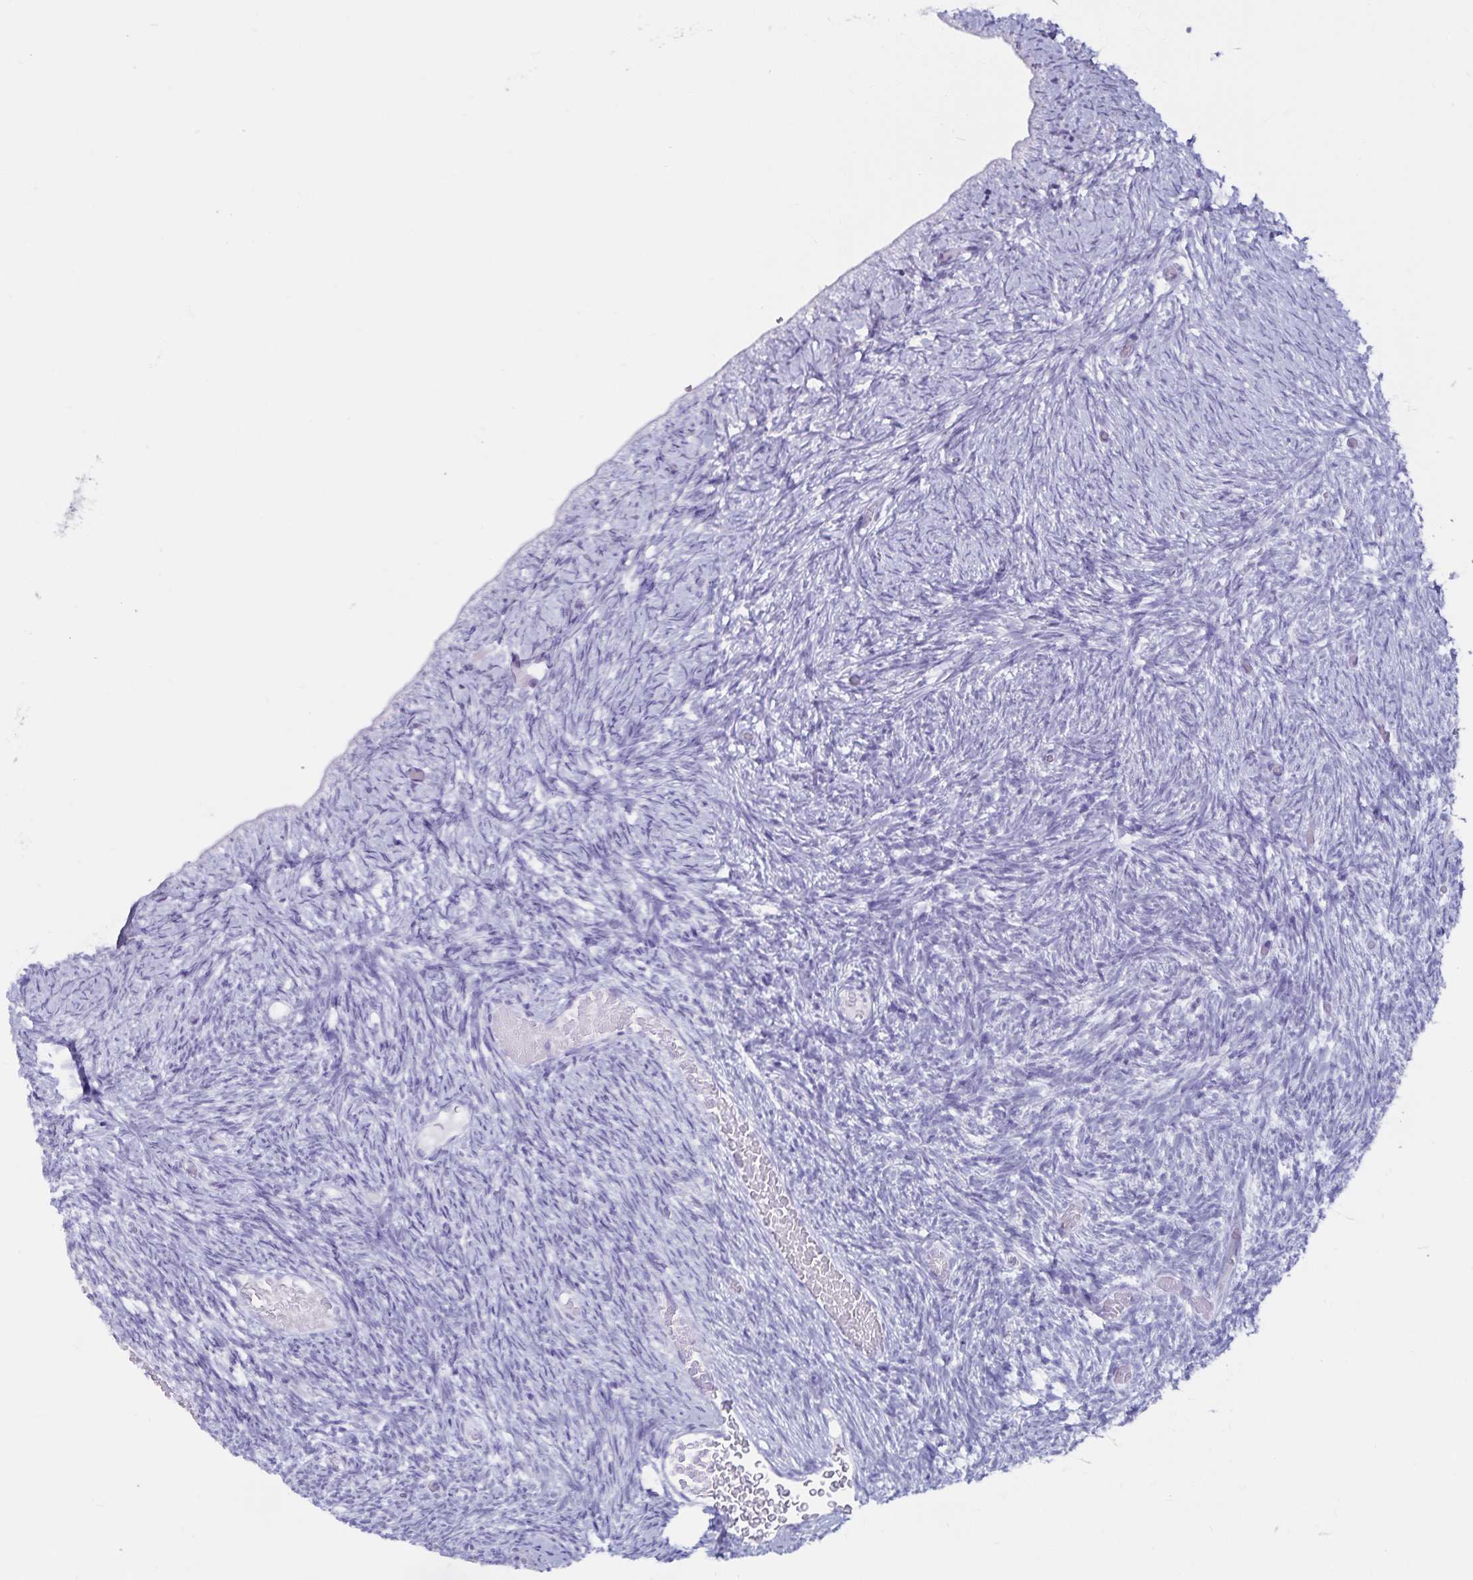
{"staining": {"intensity": "negative", "quantity": "none", "location": "none"}, "tissue": "ovary", "cell_type": "Ovarian stroma cells", "image_type": "normal", "snomed": [{"axis": "morphology", "description": "Normal tissue, NOS"}, {"axis": "topography", "description": "Ovary"}], "caption": "This is an immunohistochemistry photomicrograph of normal human ovary. There is no staining in ovarian stroma cells.", "gene": "GPR137", "patient": {"sex": "female", "age": 39}}